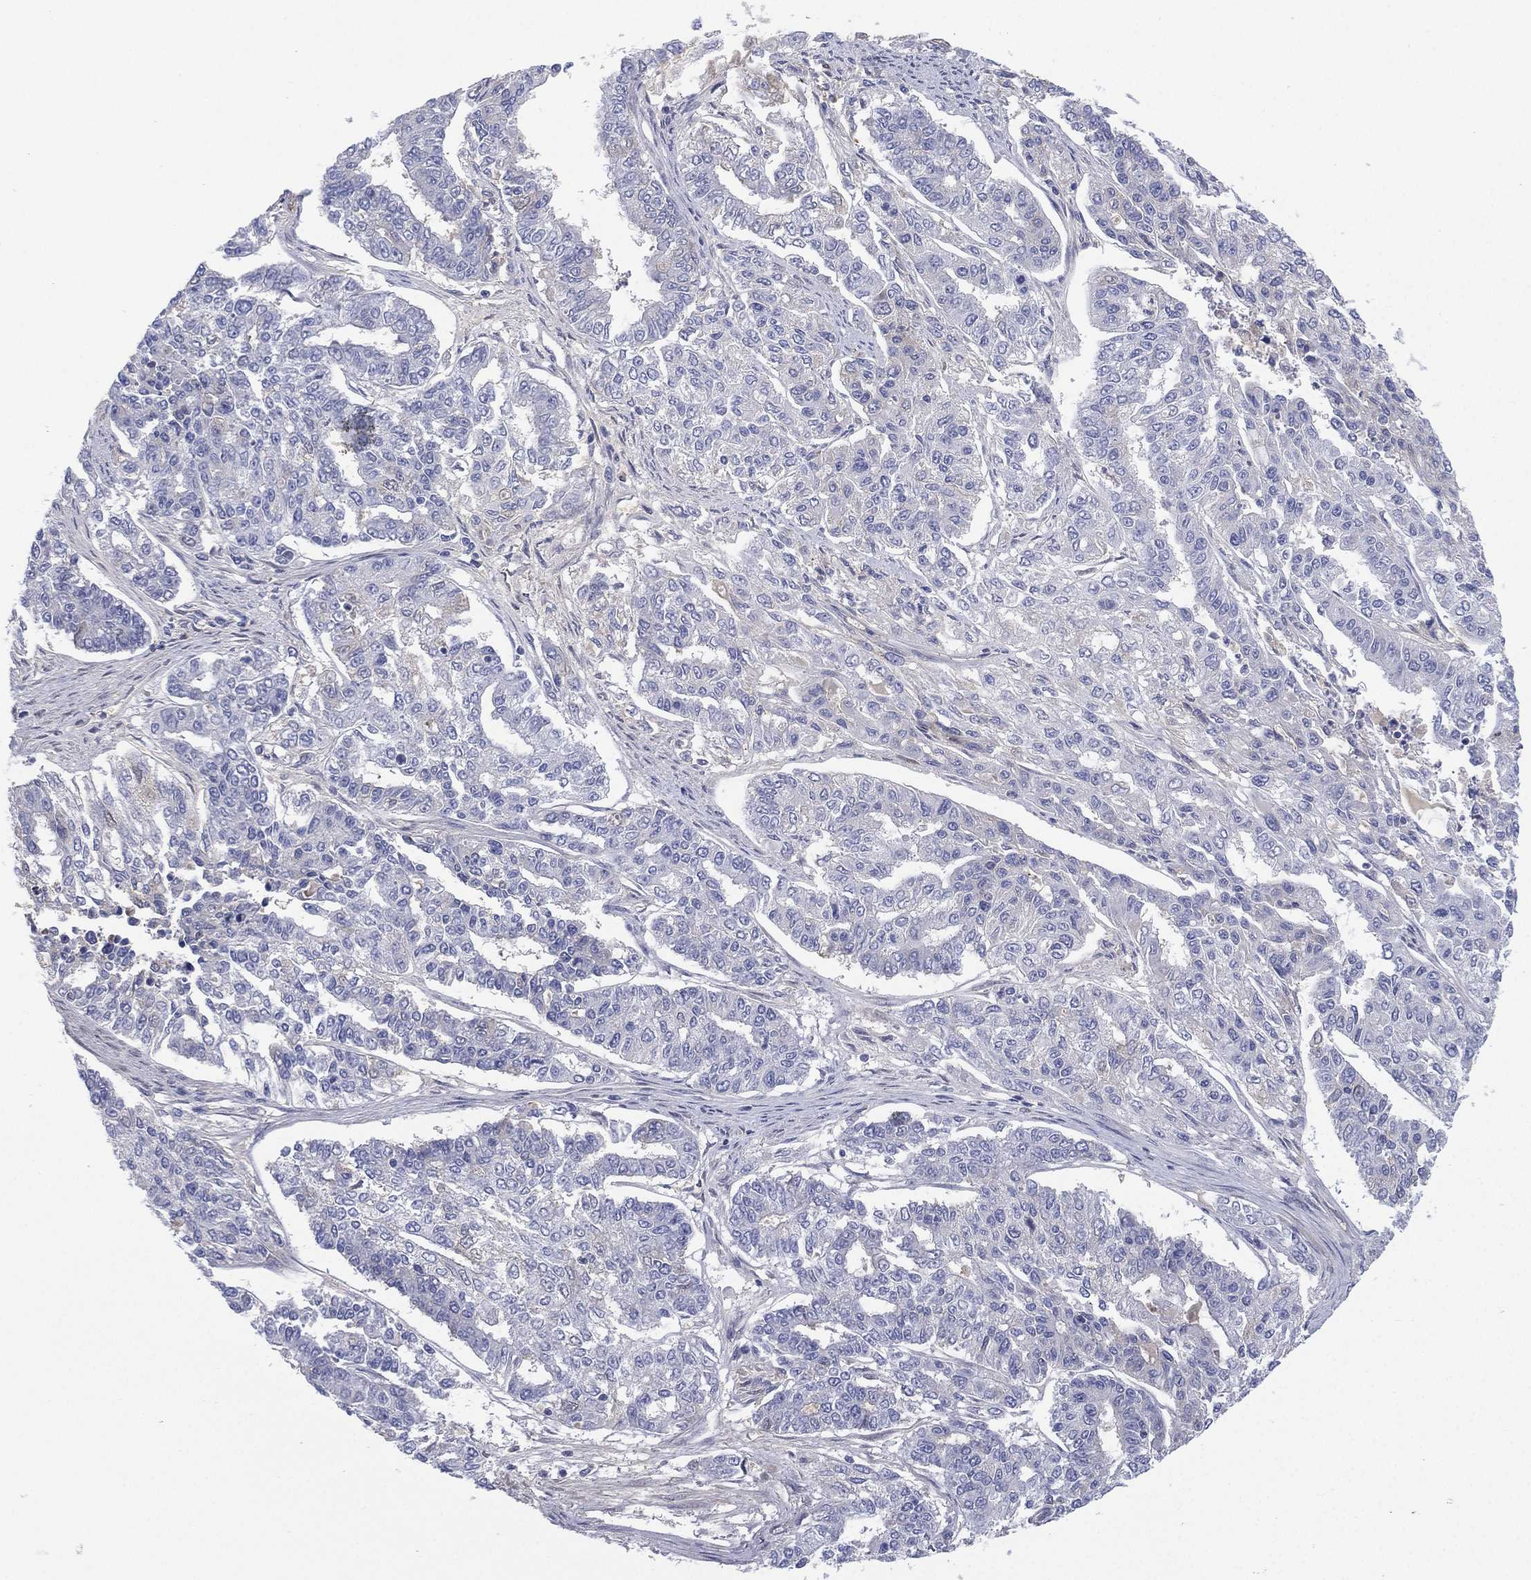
{"staining": {"intensity": "negative", "quantity": "none", "location": "none"}, "tissue": "endometrial cancer", "cell_type": "Tumor cells", "image_type": "cancer", "snomed": [{"axis": "morphology", "description": "Adenocarcinoma, NOS"}, {"axis": "topography", "description": "Uterus"}], "caption": "This photomicrograph is of endometrial cancer stained with IHC to label a protein in brown with the nuclei are counter-stained blue. There is no positivity in tumor cells.", "gene": "CYP2D6", "patient": {"sex": "female", "age": 59}}